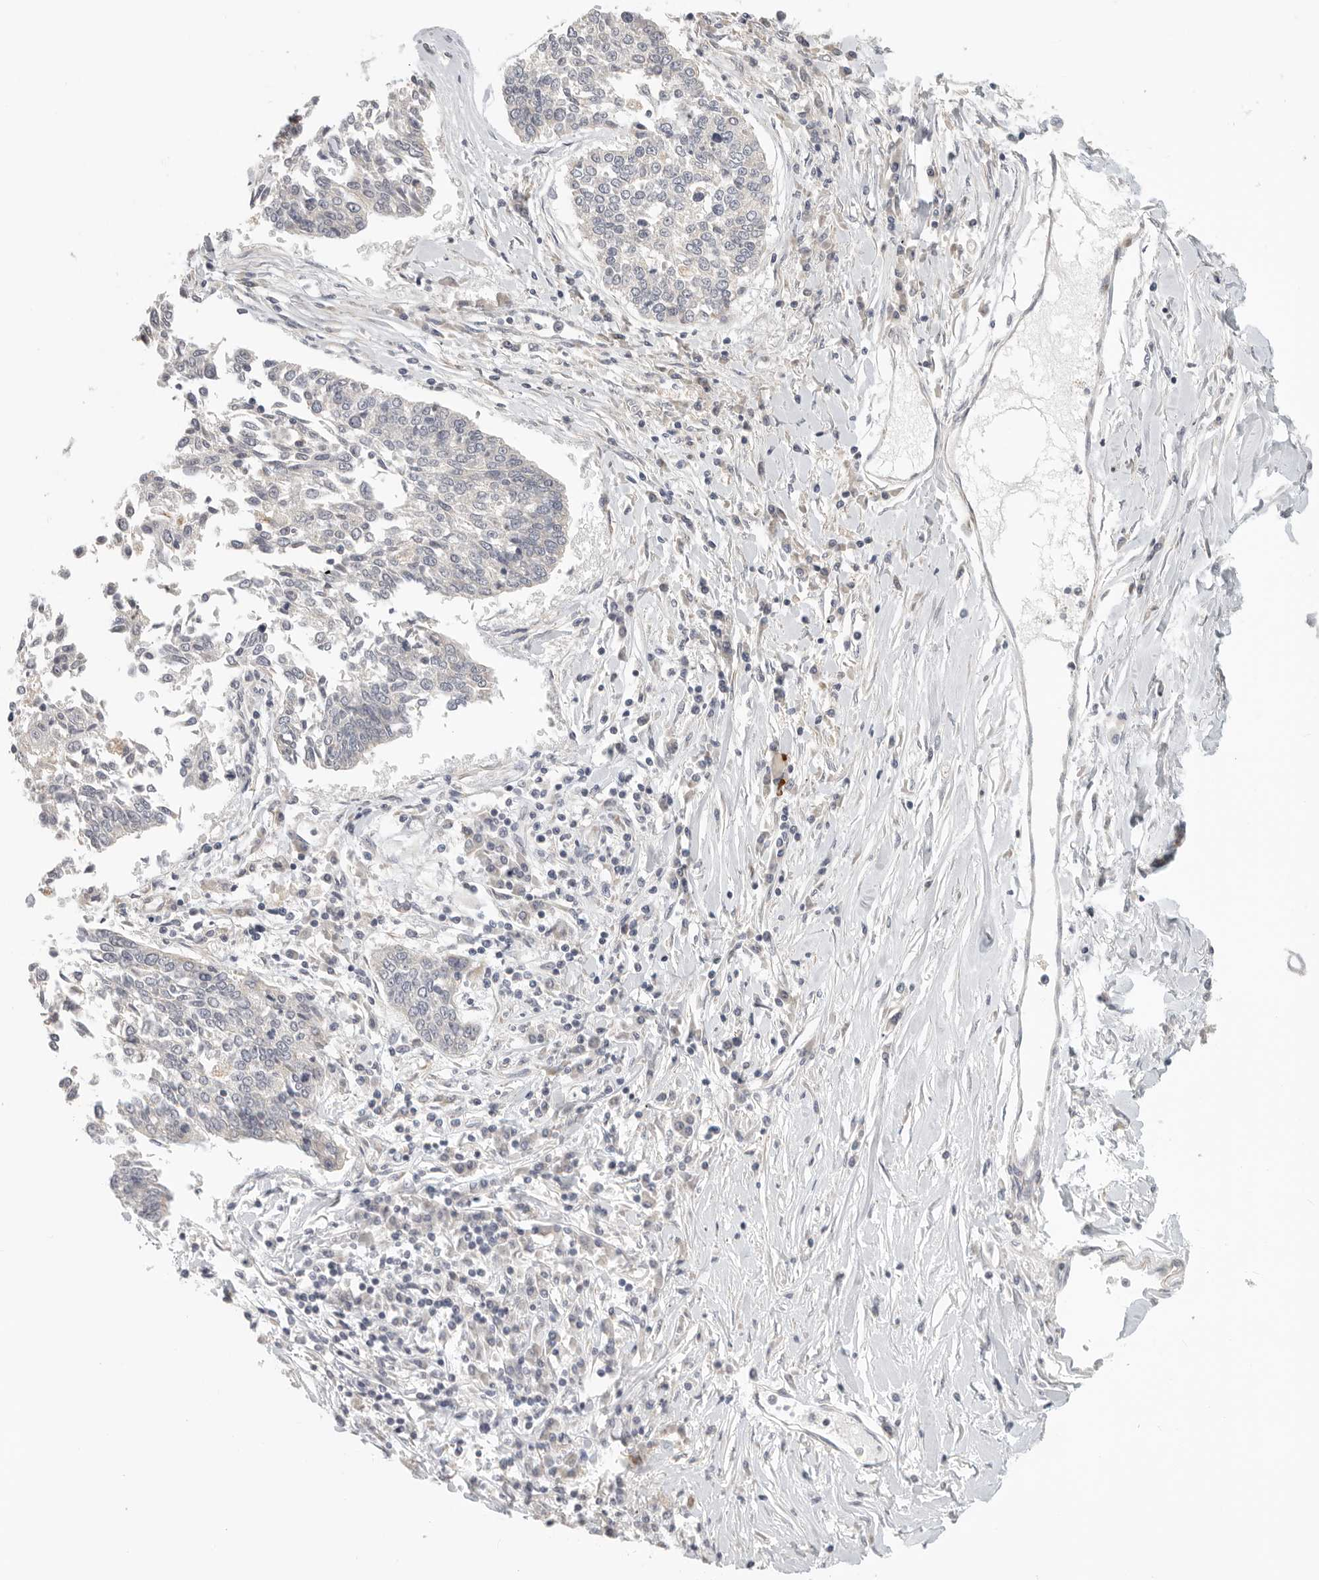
{"staining": {"intensity": "negative", "quantity": "none", "location": "none"}, "tissue": "lung cancer", "cell_type": "Tumor cells", "image_type": "cancer", "snomed": [{"axis": "morphology", "description": "Normal tissue, NOS"}, {"axis": "morphology", "description": "Squamous cell carcinoma, NOS"}, {"axis": "topography", "description": "Cartilage tissue"}, {"axis": "topography", "description": "Bronchus"}, {"axis": "topography", "description": "Lung"}, {"axis": "topography", "description": "Peripheral nerve tissue"}], "caption": "DAB (3,3'-diaminobenzidine) immunohistochemical staining of human lung cancer demonstrates no significant positivity in tumor cells.", "gene": "STAB2", "patient": {"sex": "female", "age": 49}}